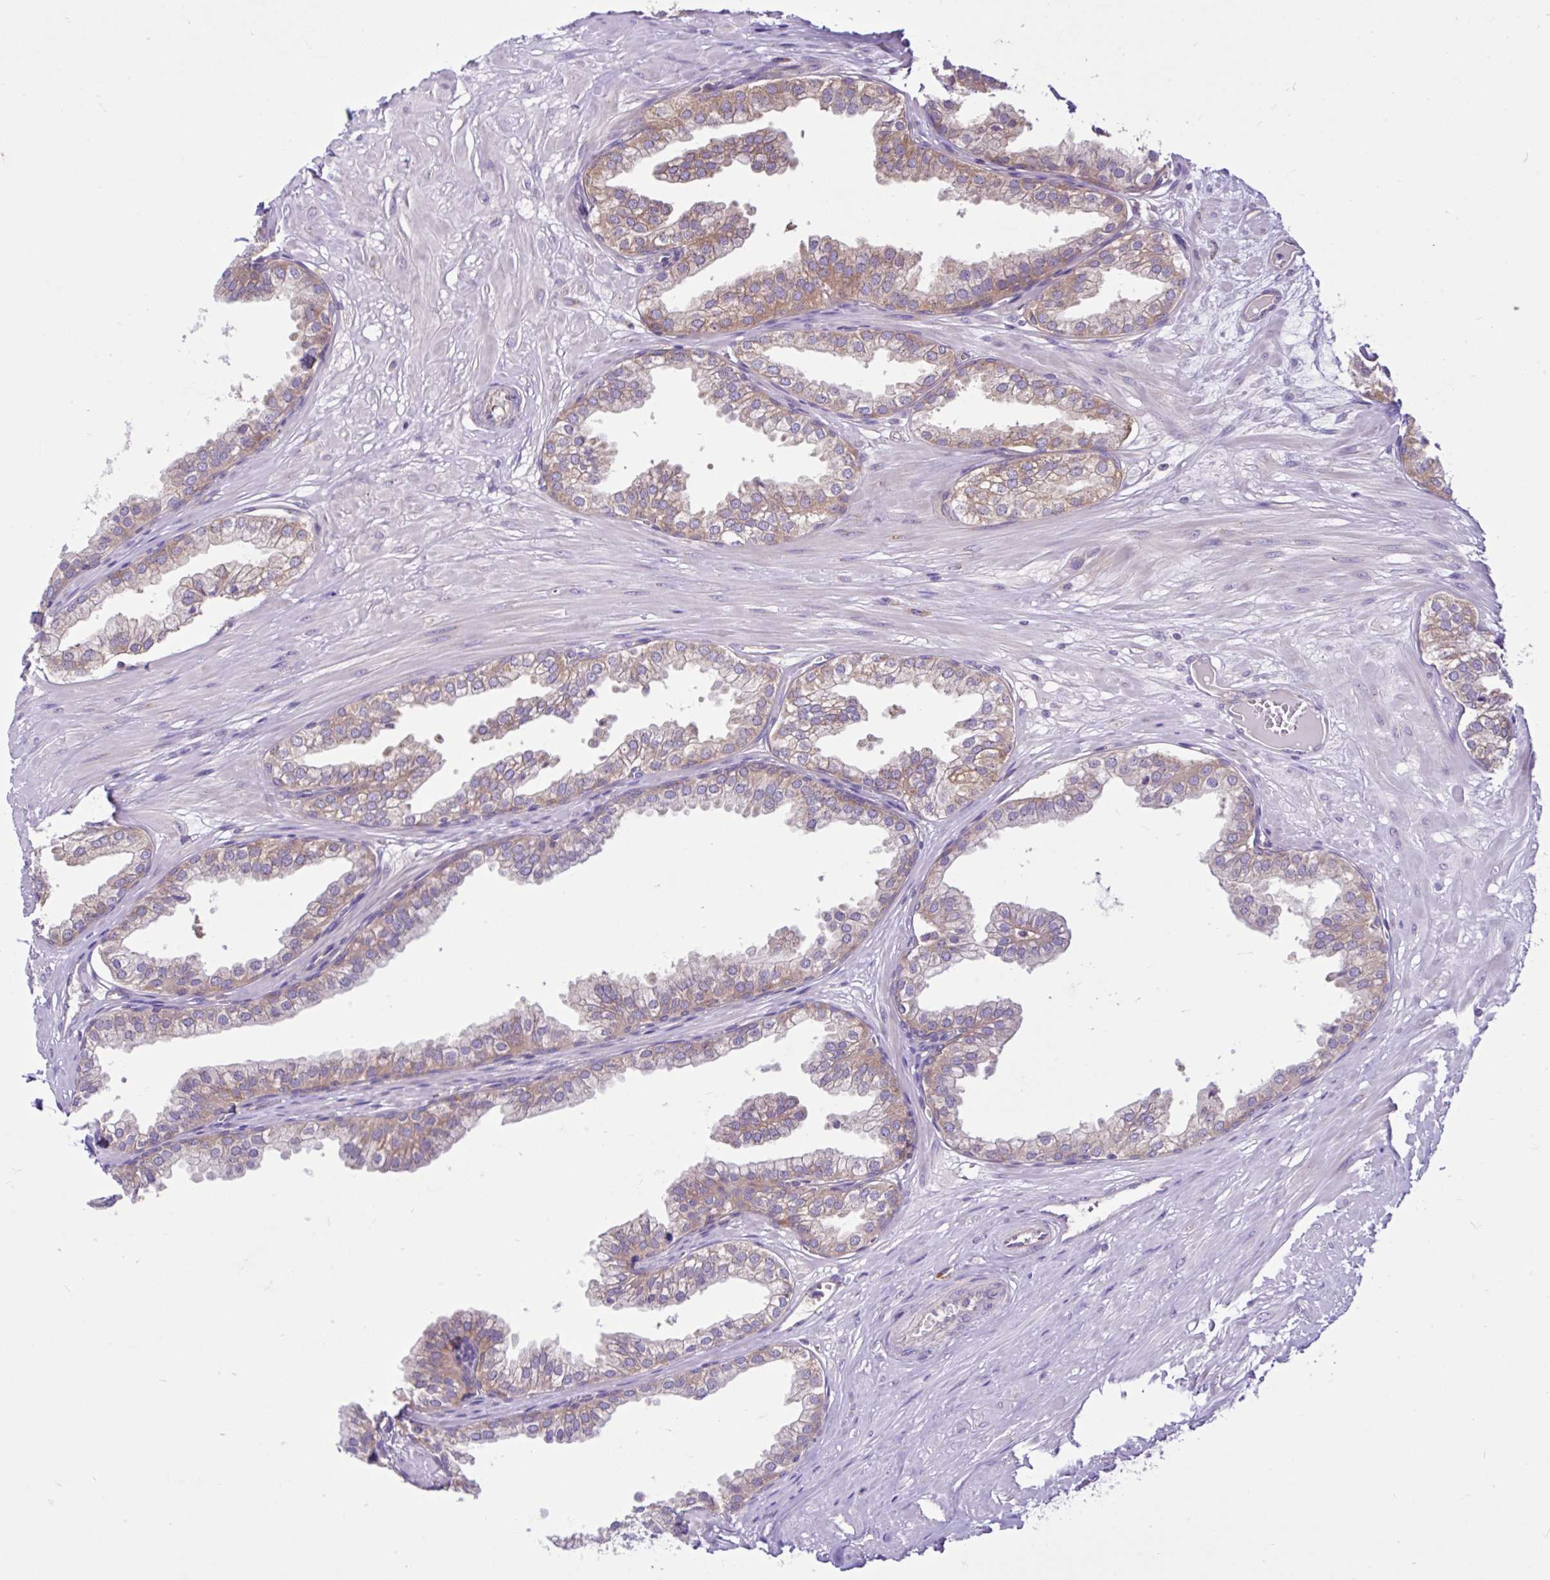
{"staining": {"intensity": "moderate", "quantity": "25%-75%", "location": "cytoplasmic/membranous"}, "tissue": "prostate", "cell_type": "Glandular cells", "image_type": "normal", "snomed": [{"axis": "morphology", "description": "Normal tissue, NOS"}, {"axis": "topography", "description": "Prostate"}, {"axis": "topography", "description": "Peripheral nerve tissue"}], "caption": "Moderate cytoplasmic/membranous protein expression is seen in approximately 25%-75% of glandular cells in prostate. The staining is performed using DAB brown chromogen to label protein expression. The nuclei are counter-stained blue using hematoxylin.", "gene": "LARS1", "patient": {"sex": "male", "age": 55}}